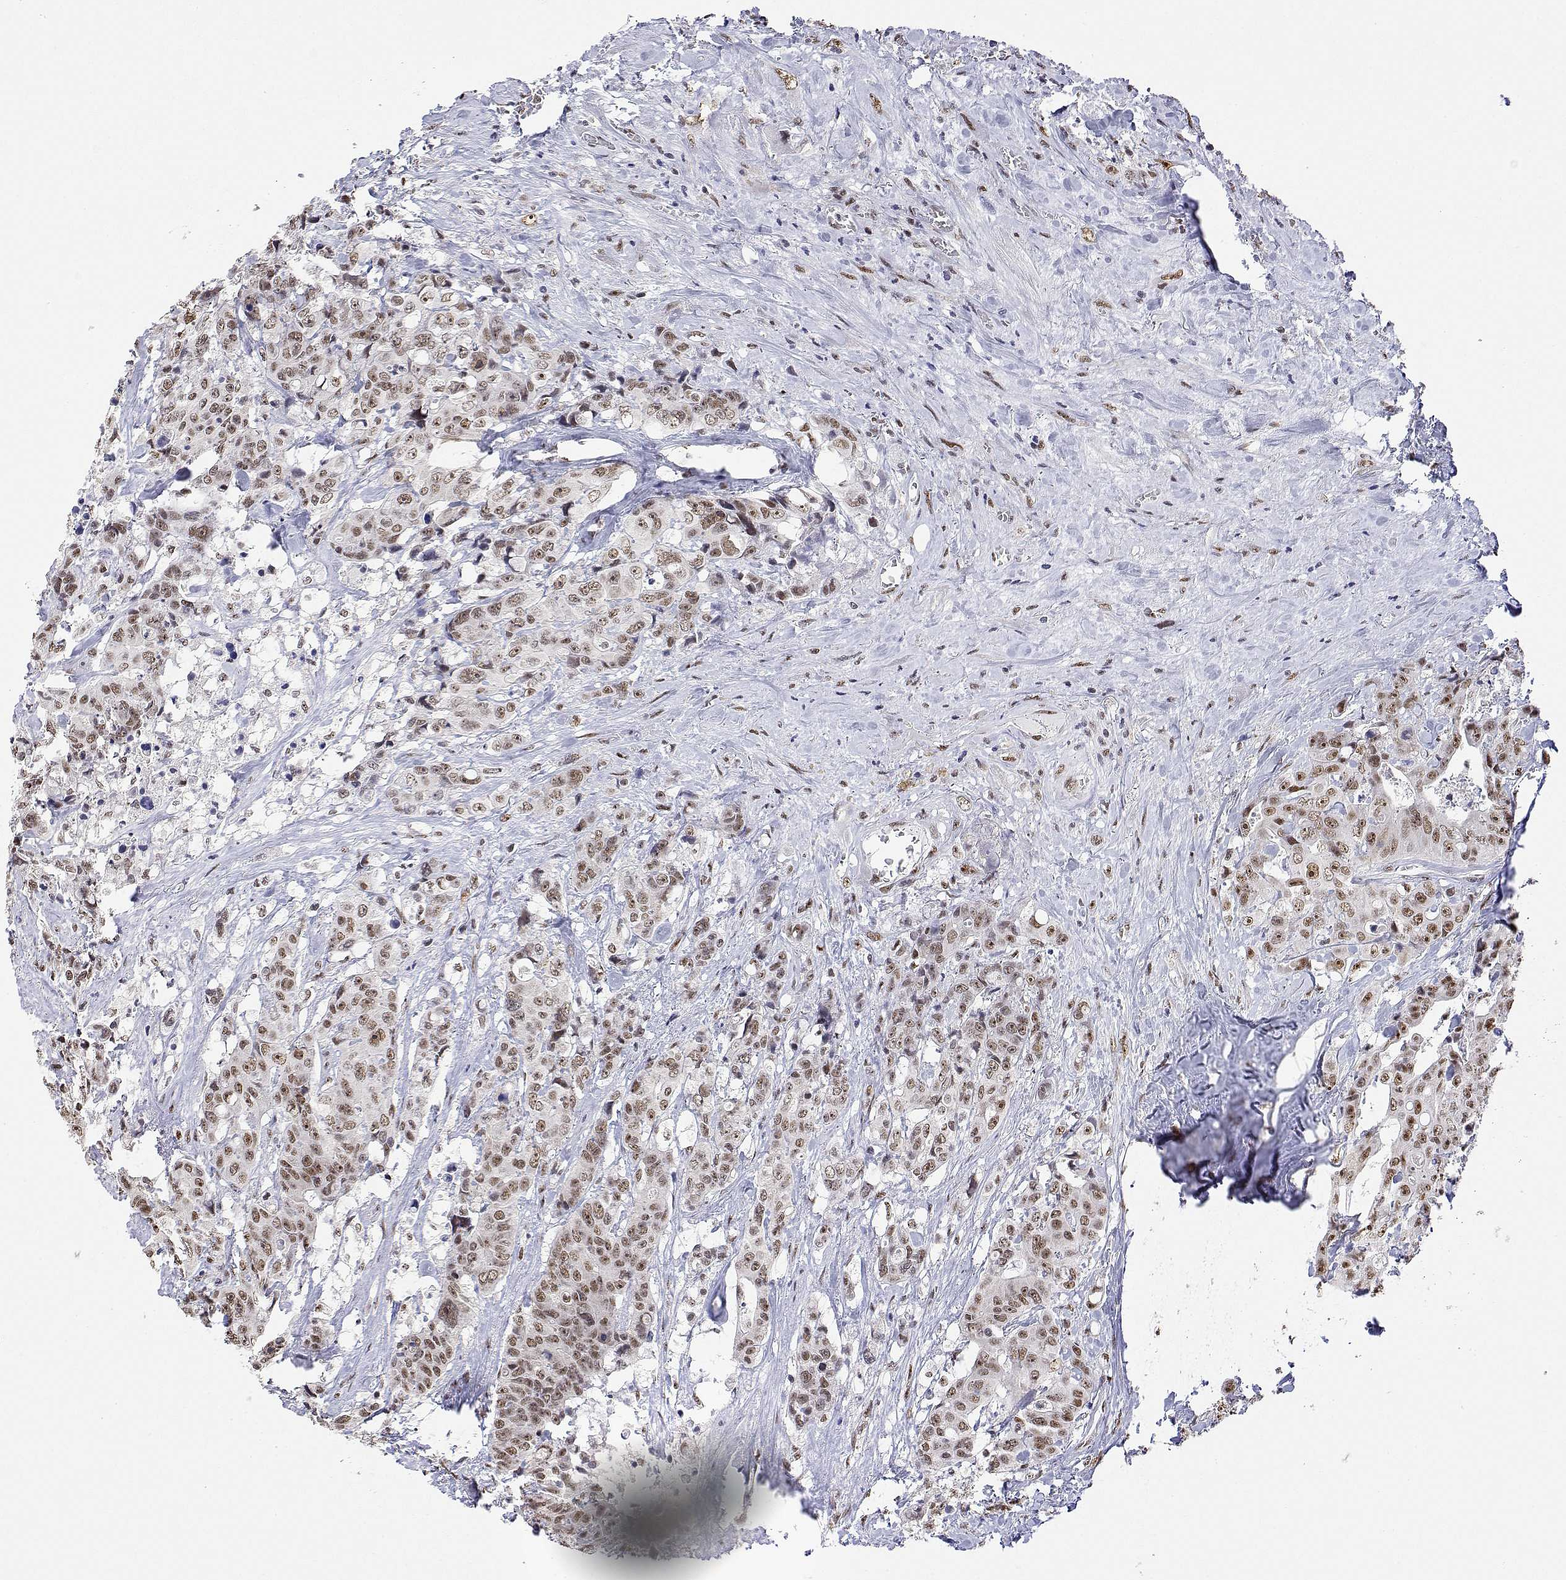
{"staining": {"intensity": "moderate", "quantity": ">75%", "location": "nuclear"}, "tissue": "colorectal cancer", "cell_type": "Tumor cells", "image_type": "cancer", "snomed": [{"axis": "morphology", "description": "Adenocarcinoma, NOS"}, {"axis": "topography", "description": "Colon"}], "caption": "Brown immunohistochemical staining in human adenocarcinoma (colorectal) displays moderate nuclear expression in about >75% of tumor cells.", "gene": "ADAR", "patient": {"sex": "male", "age": 71}}